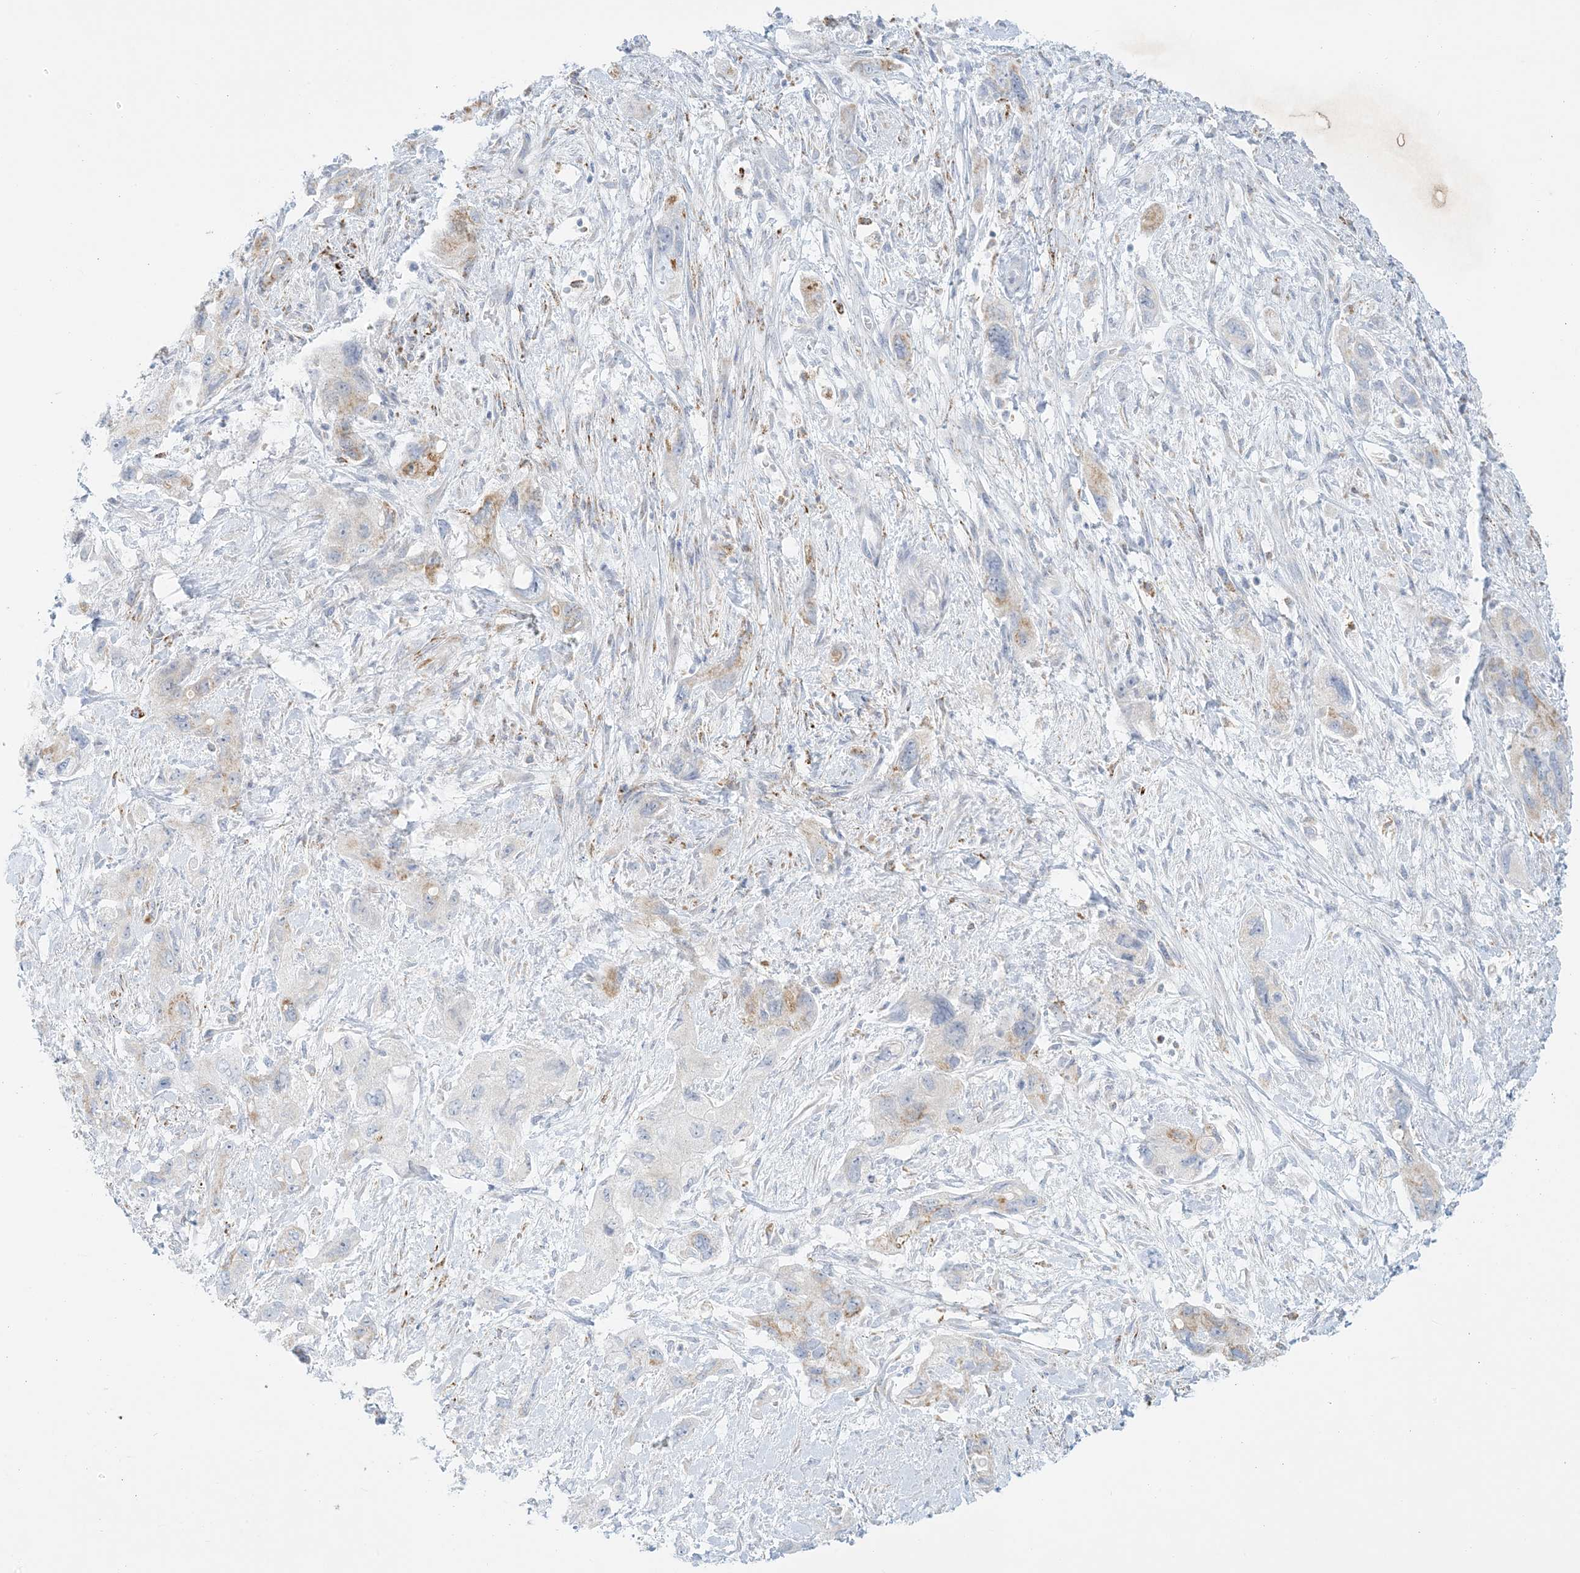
{"staining": {"intensity": "moderate", "quantity": "25%-75%", "location": "cytoplasmic/membranous"}, "tissue": "pancreatic cancer", "cell_type": "Tumor cells", "image_type": "cancer", "snomed": [{"axis": "morphology", "description": "Adenocarcinoma, NOS"}, {"axis": "topography", "description": "Pancreas"}], "caption": "Brown immunohistochemical staining in pancreatic adenocarcinoma exhibits moderate cytoplasmic/membranous expression in about 25%-75% of tumor cells. (DAB (3,3'-diaminobenzidine) IHC, brown staining for protein, blue staining for nuclei).", "gene": "ZDHHC4", "patient": {"sex": "female", "age": 73}}